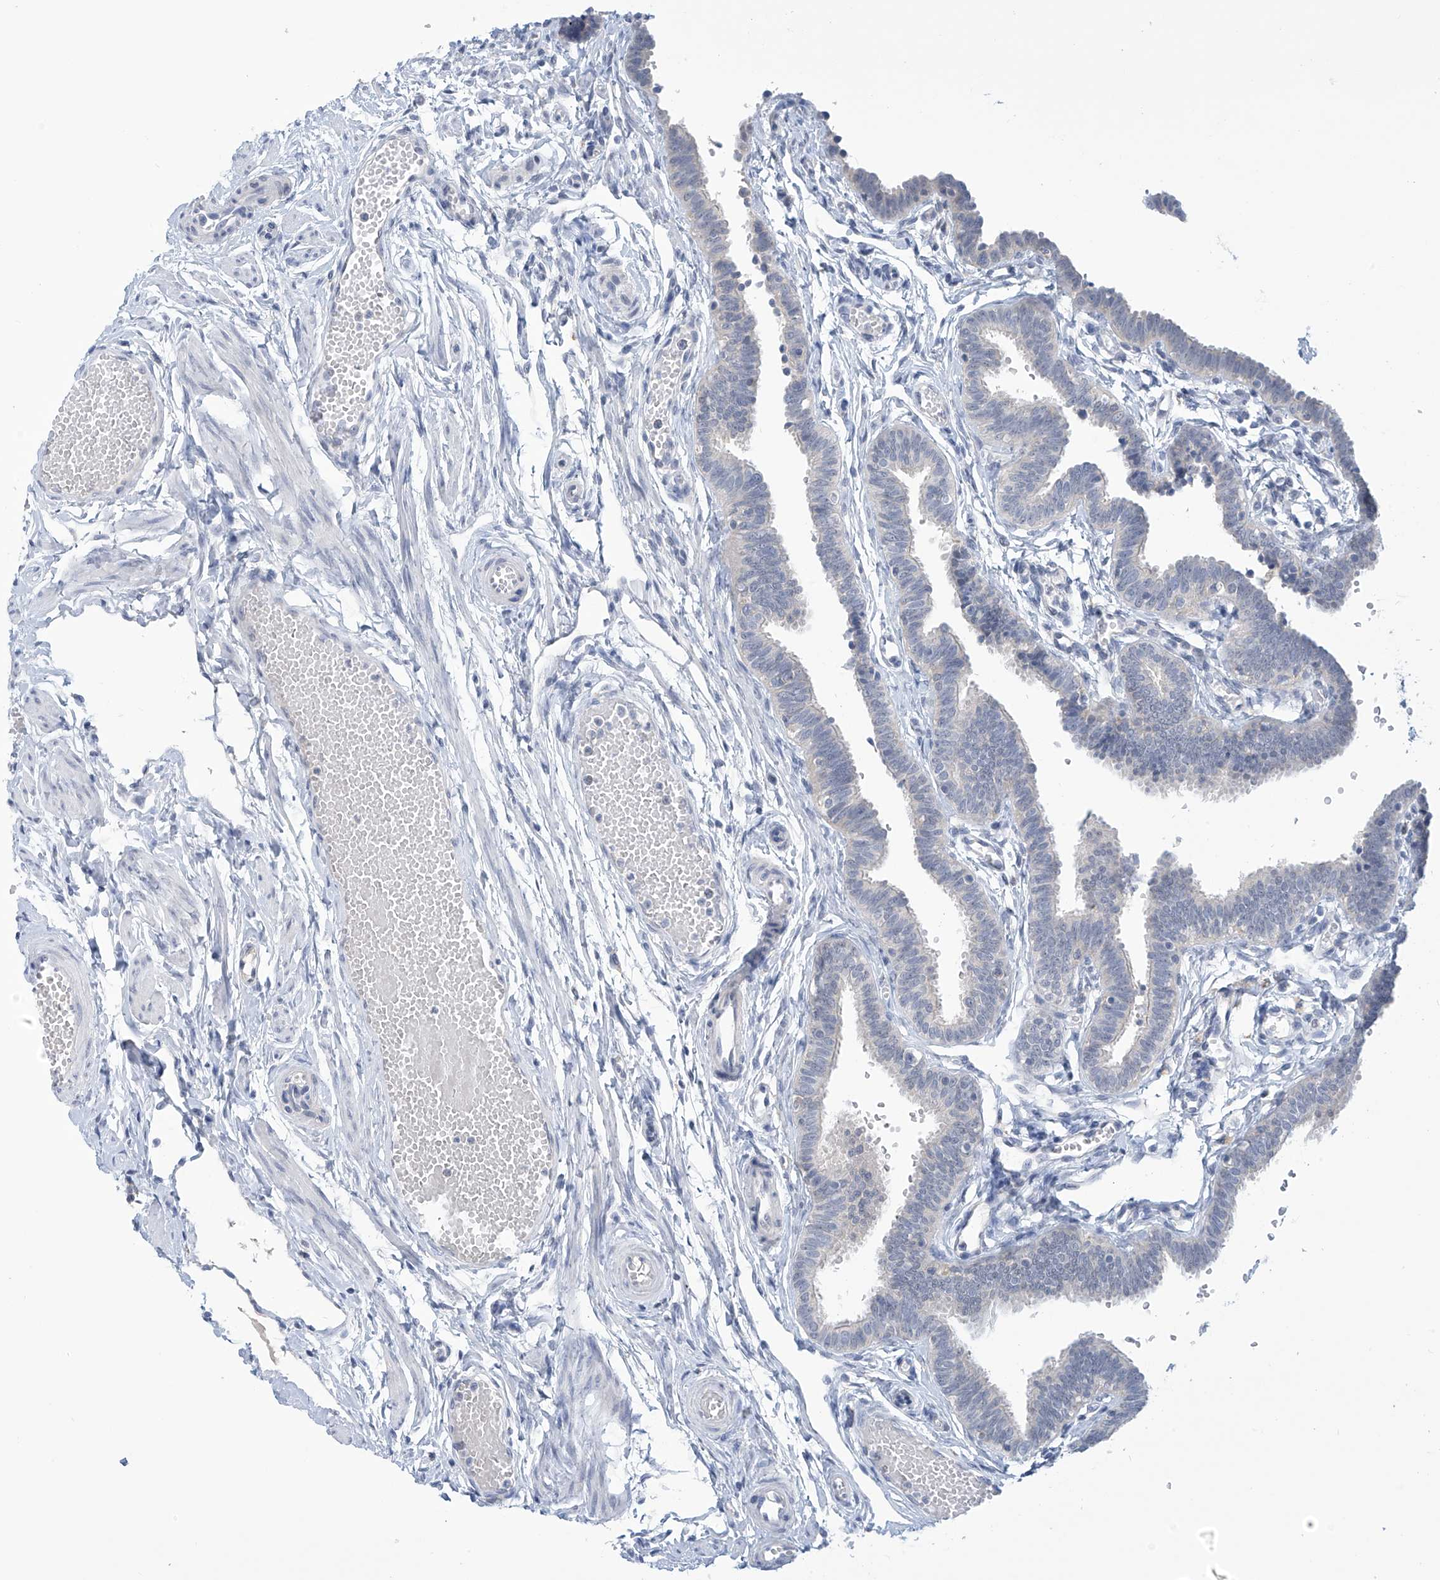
{"staining": {"intensity": "negative", "quantity": "none", "location": "none"}, "tissue": "fallopian tube", "cell_type": "Glandular cells", "image_type": "normal", "snomed": [{"axis": "morphology", "description": "Normal tissue, NOS"}, {"axis": "topography", "description": "Fallopian tube"}, {"axis": "topography", "description": "Ovary"}], "caption": "IHC image of benign fallopian tube: fallopian tube stained with DAB (3,3'-diaminobenzidine) shows no significant protein staining in glandular cells. (Stains: DAB immunohistochemistry with hematoxylin counter stain, Microscopy: brightfield microscopy at high magnification).", "gene": "IBA57", "patient": {"sex": "female", "age": 23}}